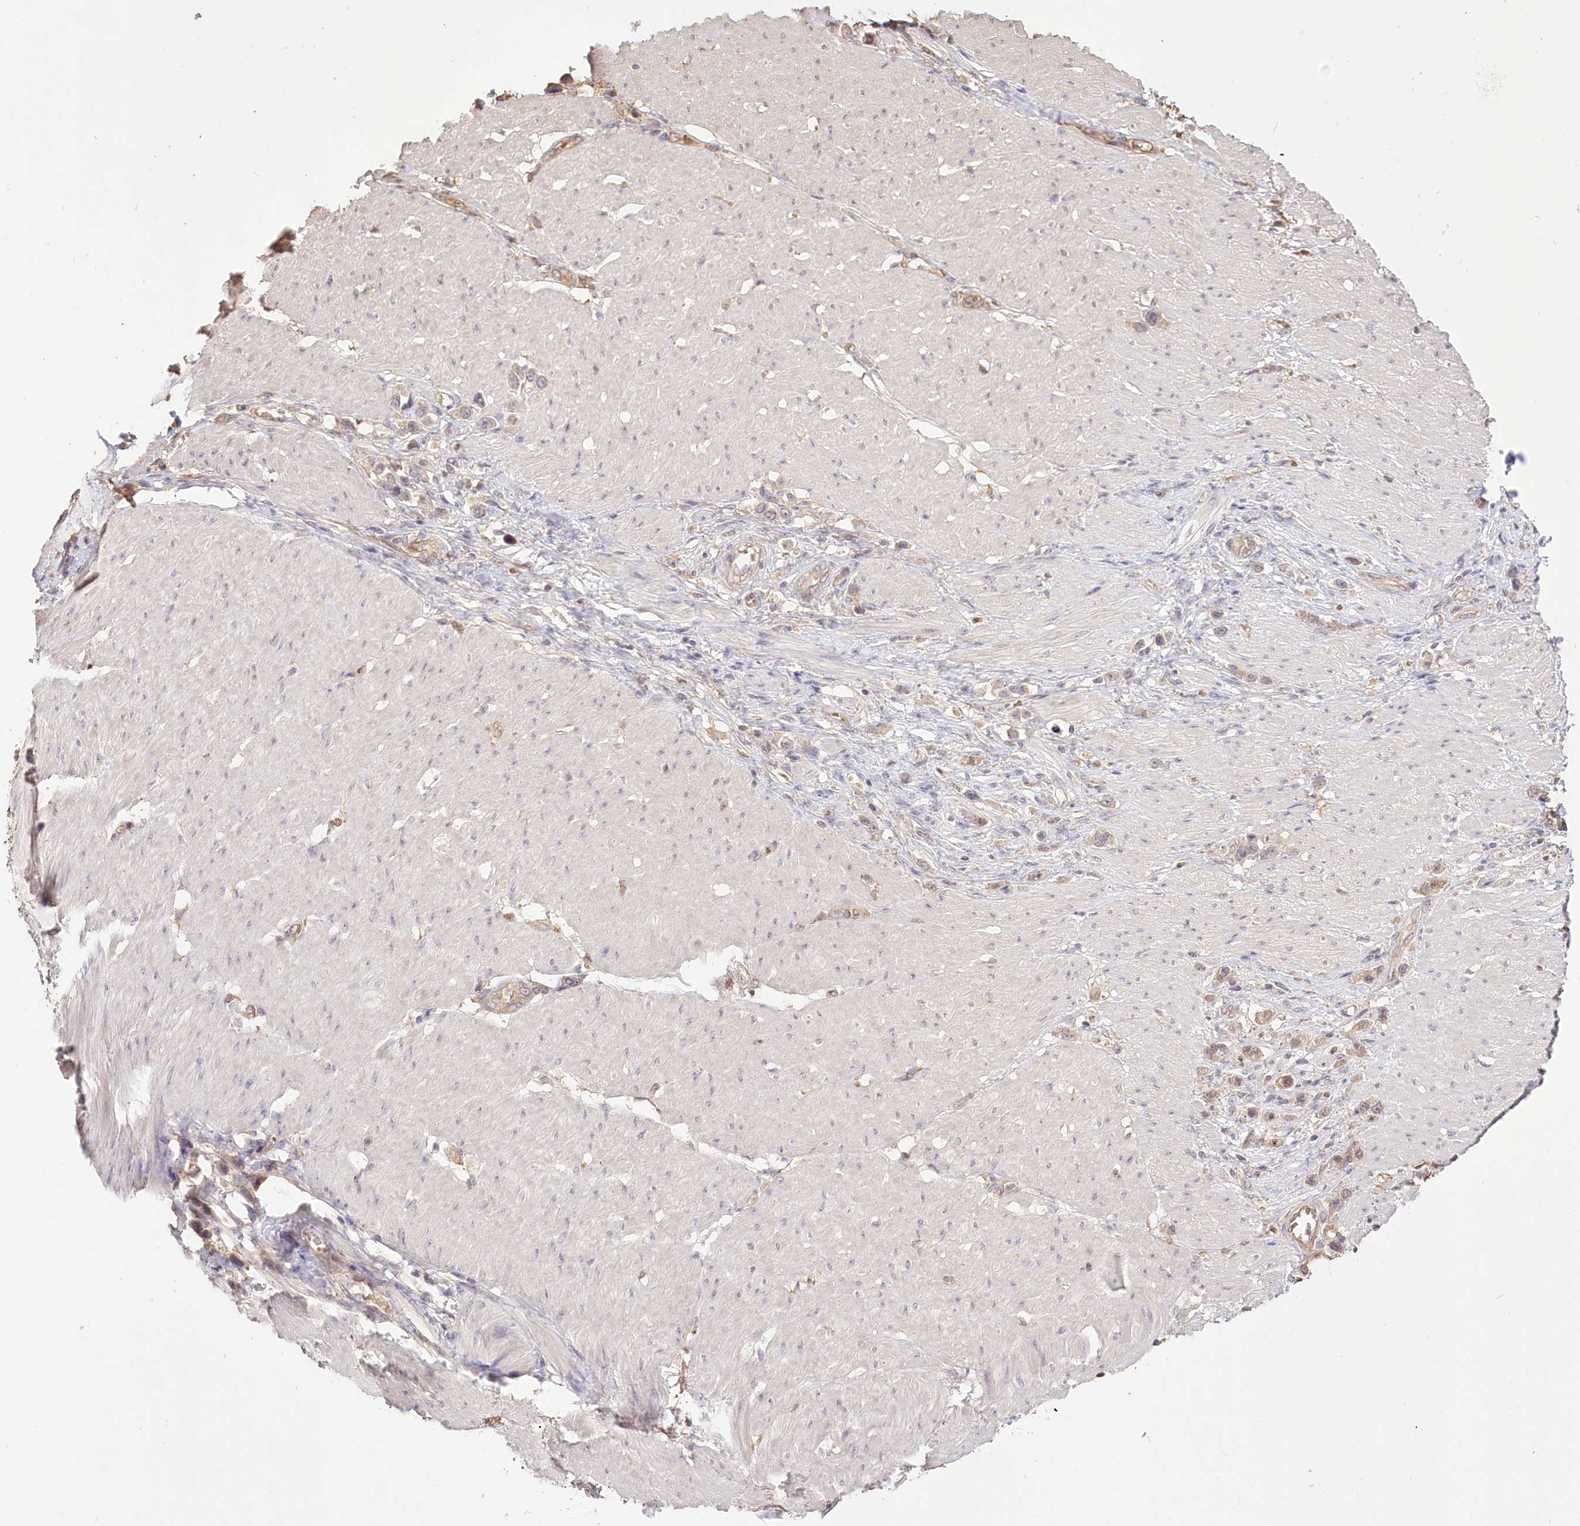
{"staining": {"intensity": "moderate", "quantity": "25%-75%", "location": "cytoplasmic/membranous"}, "tissue": "stomach cancer", "cell_type": "Tumor cells", "image_type": "cancer", "snomed": [{"axis": "morphology", "description": "Normal tissue, NOS"}, {"axis": "morphology", "description": "Adenocarcinoma, NOS"}, {"axis": "topography", "description": "Stomach, upper"}, {"axis": "topography", "description": "Stomach"}], "caption": "Human stomach cancer (adenocarcinoma) stained for a protein (brown) exhibits moderate cytoplasmic/membranous positive expression in approximately 25%-75% of tumor cells.", "gene": "R3HDM2", "patient": {"sex": "female", "age": 65}}